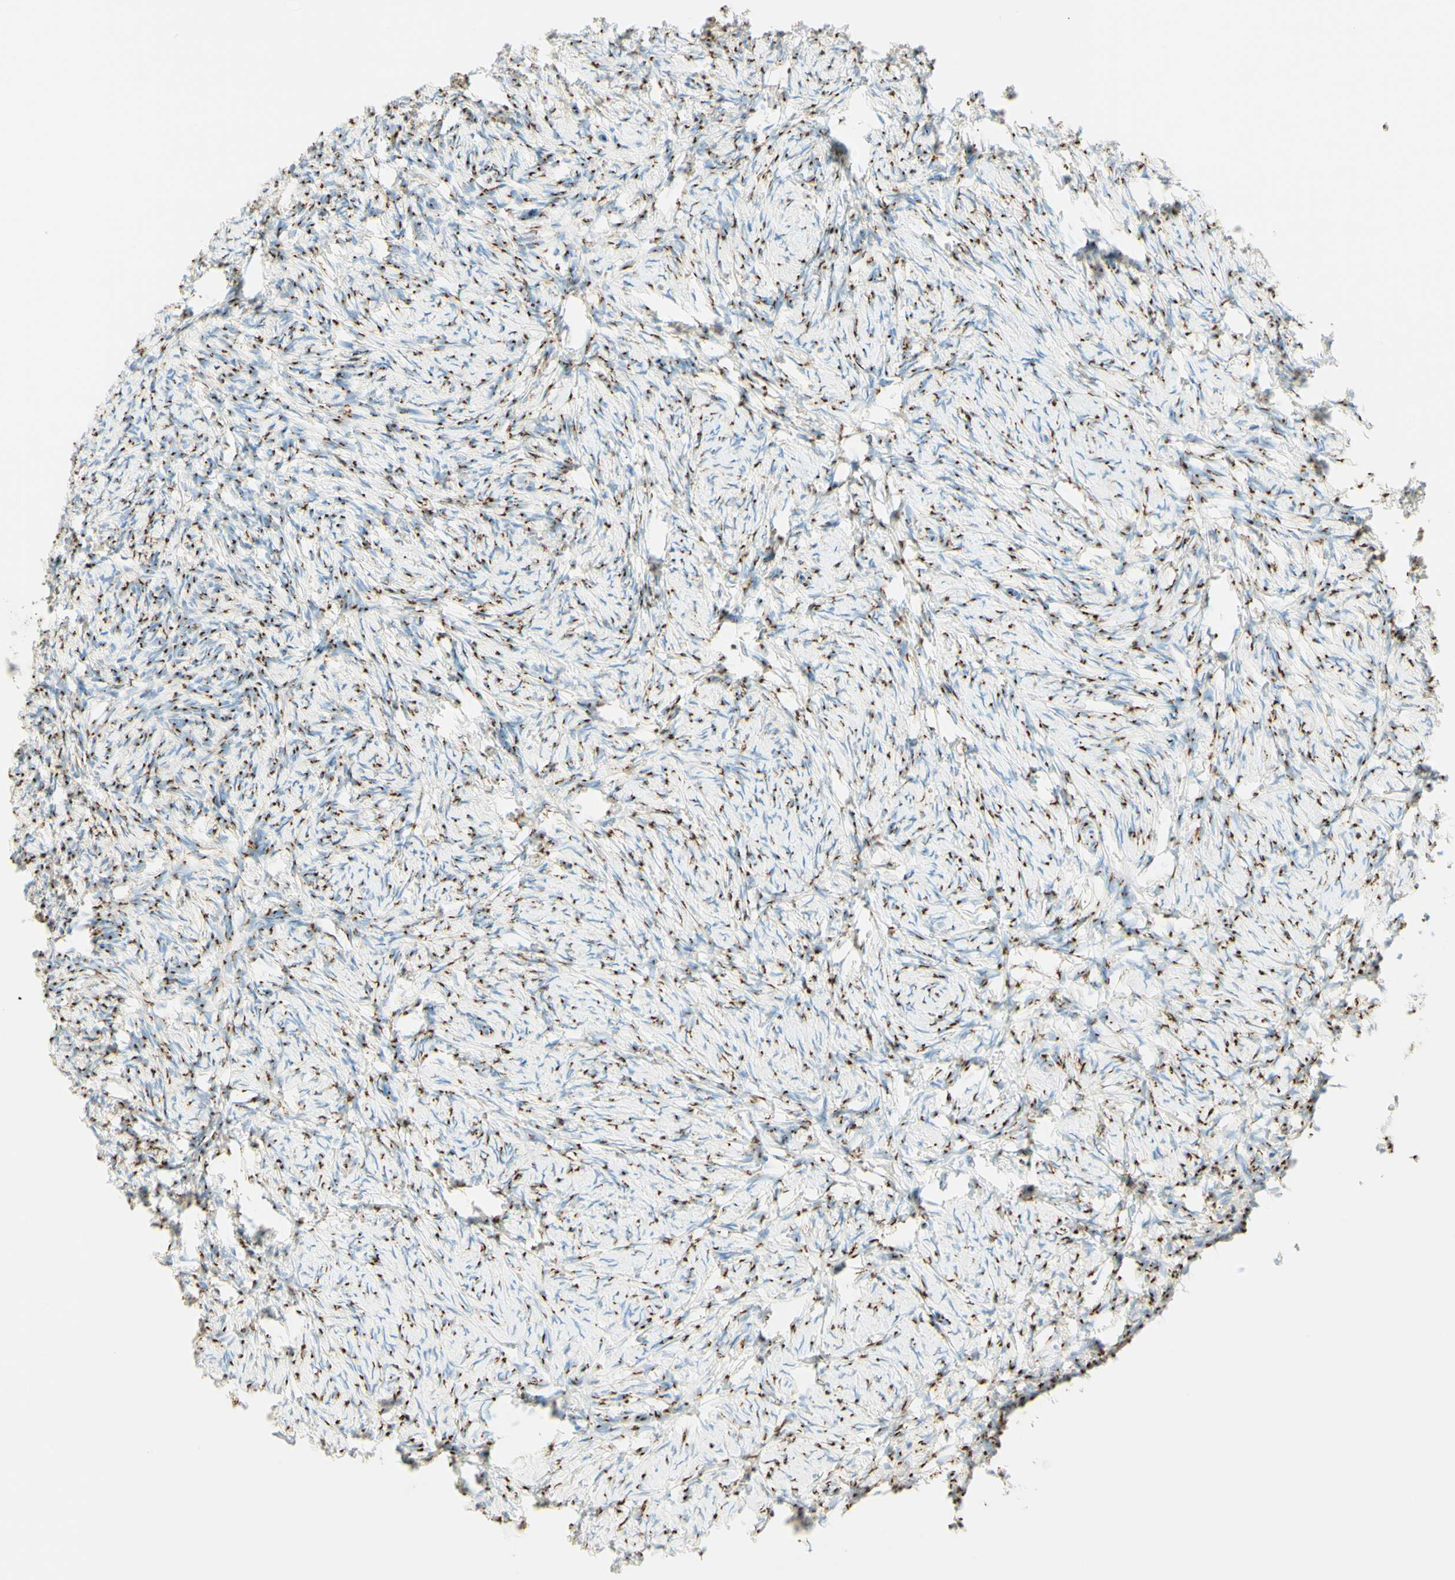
{"staining": {"intensity": "strong", "quantity": ">75%", "location": "cytoplasmic/membranous"}, "tissue": "ovary", "cell_type": "Ovarian stroma cells", "image_type": "normal", "snomed": [{"axis": "morphology", "description": "Normal tissue, NOS"}, {"axis": "topography", "description": "Ovary"}], "caption": "Normal ovary exhibits strong cytoplasmic/membranous staining in approximately >75% of ovarian stroma cells (DAB IHC with brightfield microscopy, high magnification)..", "gene": "GOLGB1", "patient": {"sex": "female", "age": 60}}